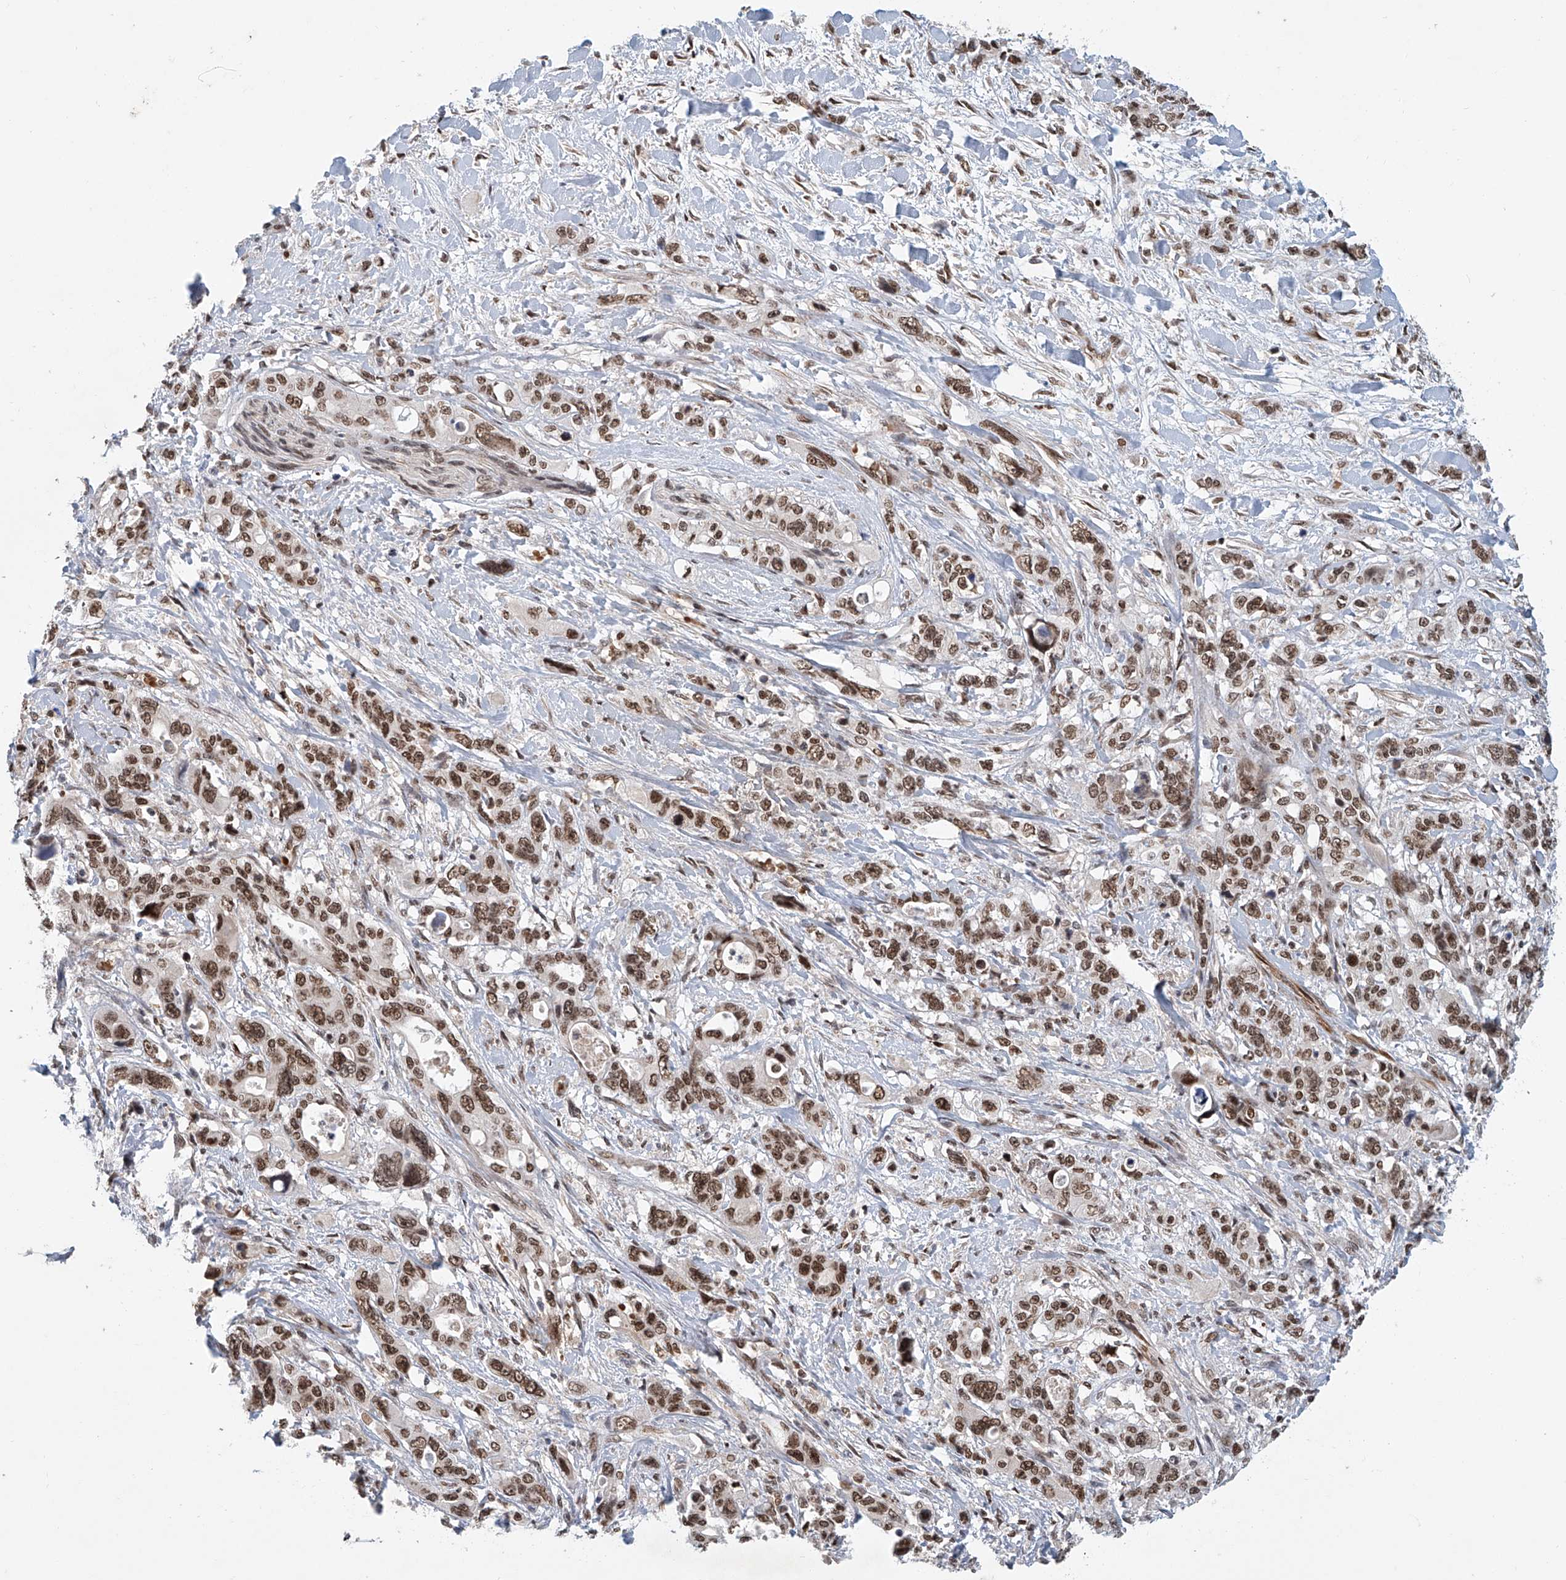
{"staining": {"intensity": "moderate", "quantity": ">75%", "location": "nuclear"}, "tissue": "pancreatic cancer", "cell_type": "Tumor cells", "image_type": "cancer", "snomed": [{"axis": "morphology", "description": "Adenocarcinoma, NOS"}, {"axis": "topography", "description": "Pancreas"}], "caption": "Protein staining by immunohistochemistry demonstrates moderate nuclear staining in approximately >75% of tumor cells in pancreatic cancer. (Stains: DAB in brown, nuclei in blue, Microscopy: brightfield microscopy at high magnification).", "gene": "ZNF470", "patient": {"sex": "male", "age": 46}}